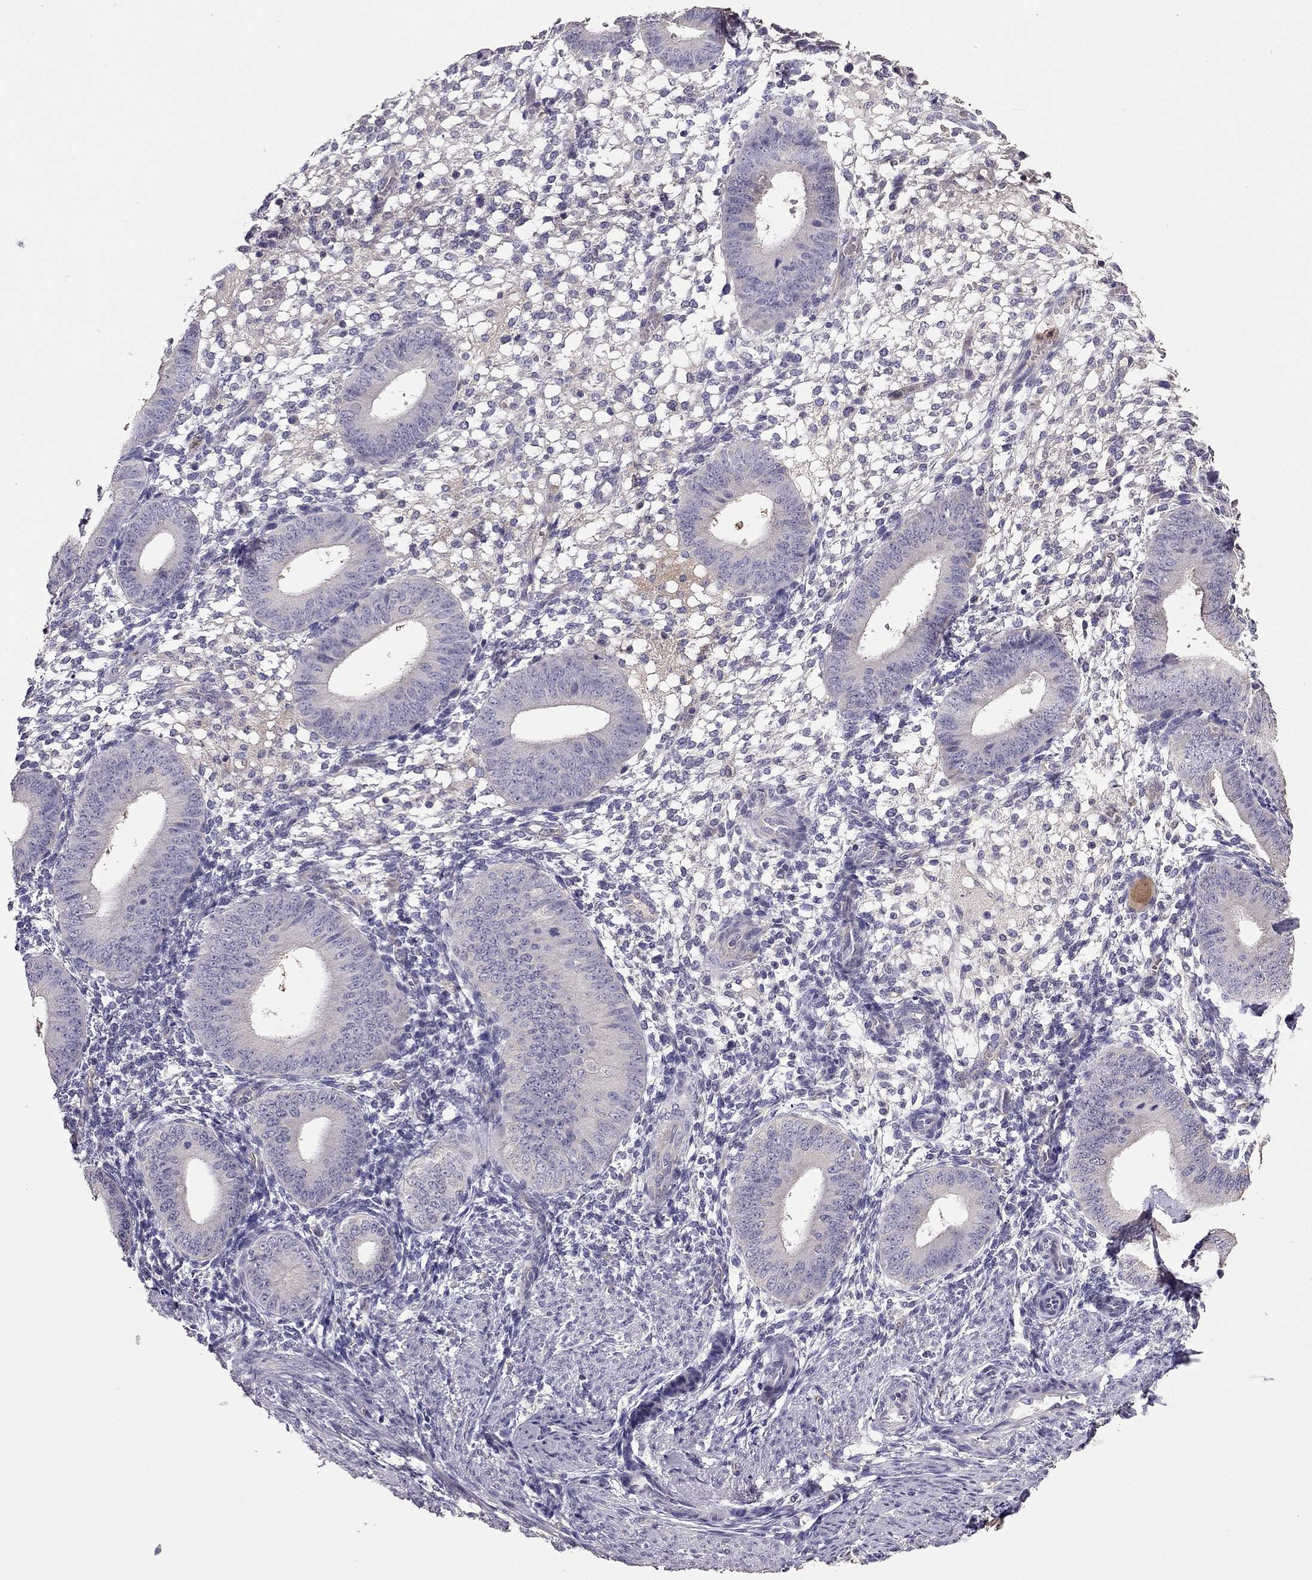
{"staining": {"intensity": "negative", "quantity": "none", "location": "none"}, "tissue": "endometrium", "cell_type": "Cells in endometrial stroma", "image_type": "normal", "snomed": [{"axis": "morphology", "description": "Normal tissue, NOS"}, {"axis": "topography", "description": "Endometrium"}], "caption": "Immunohistochemical staining of benign endometrium demonstrates no significant expression in cells in endometrial stroma. (DAB immunohistochemistry (IHC) visualized using brightfield microscopy, high magnification).", "gene": "RFLNB", "patient": {"sex": "female", "age": 39}}